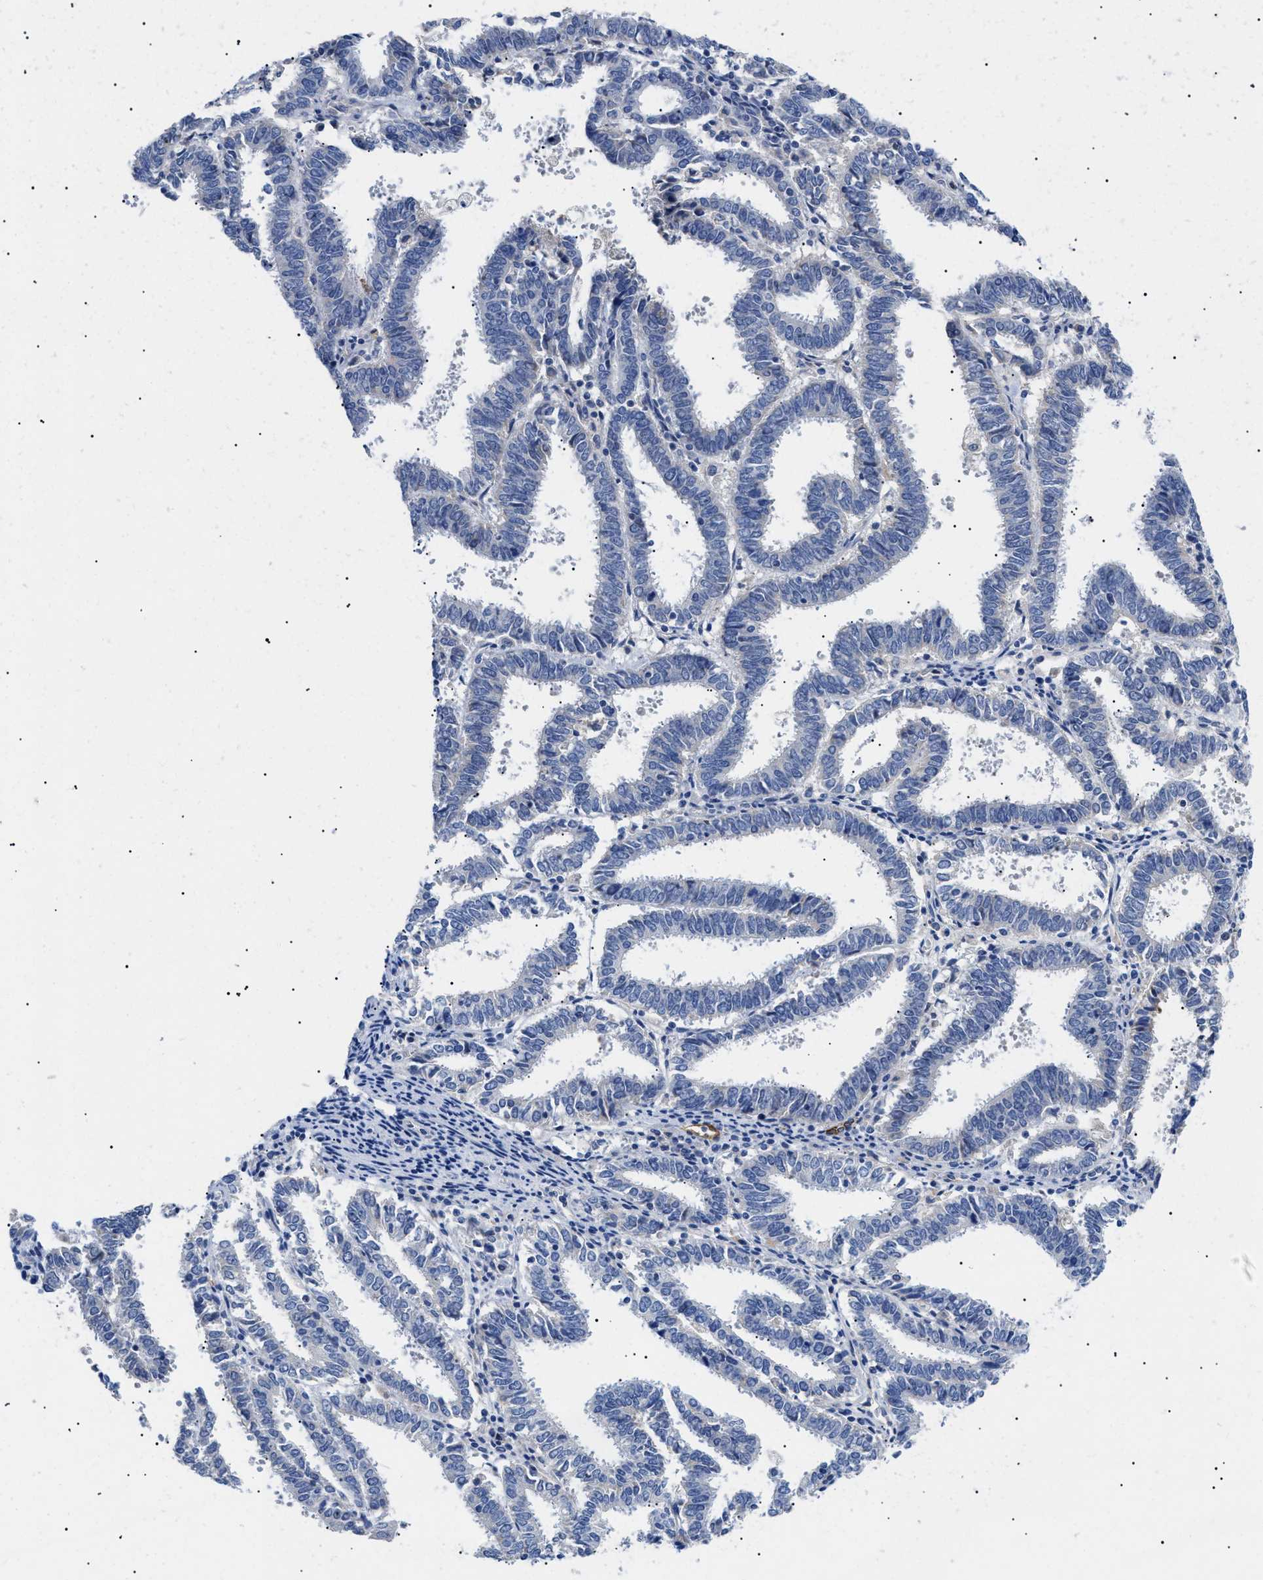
{"staining": {"intensity": "negative", "quantity": "none", "location": "none"}, "tissue": "endometrial cancer", "cell_type": "Tumor cells", "image_type": "cancer", "snomed": [{"axis": "morphology", "description": "Adenocarcinoma, NOS"}, {"axis": "topography", "description": "Uterus"}], "caption": "A histopathology image of human endometrial cancer is negative for staining in tumor cells. Nuclei are stained in blue.", "gene": "ACKR1", "patient": {"sex": "female", "age": 83}}